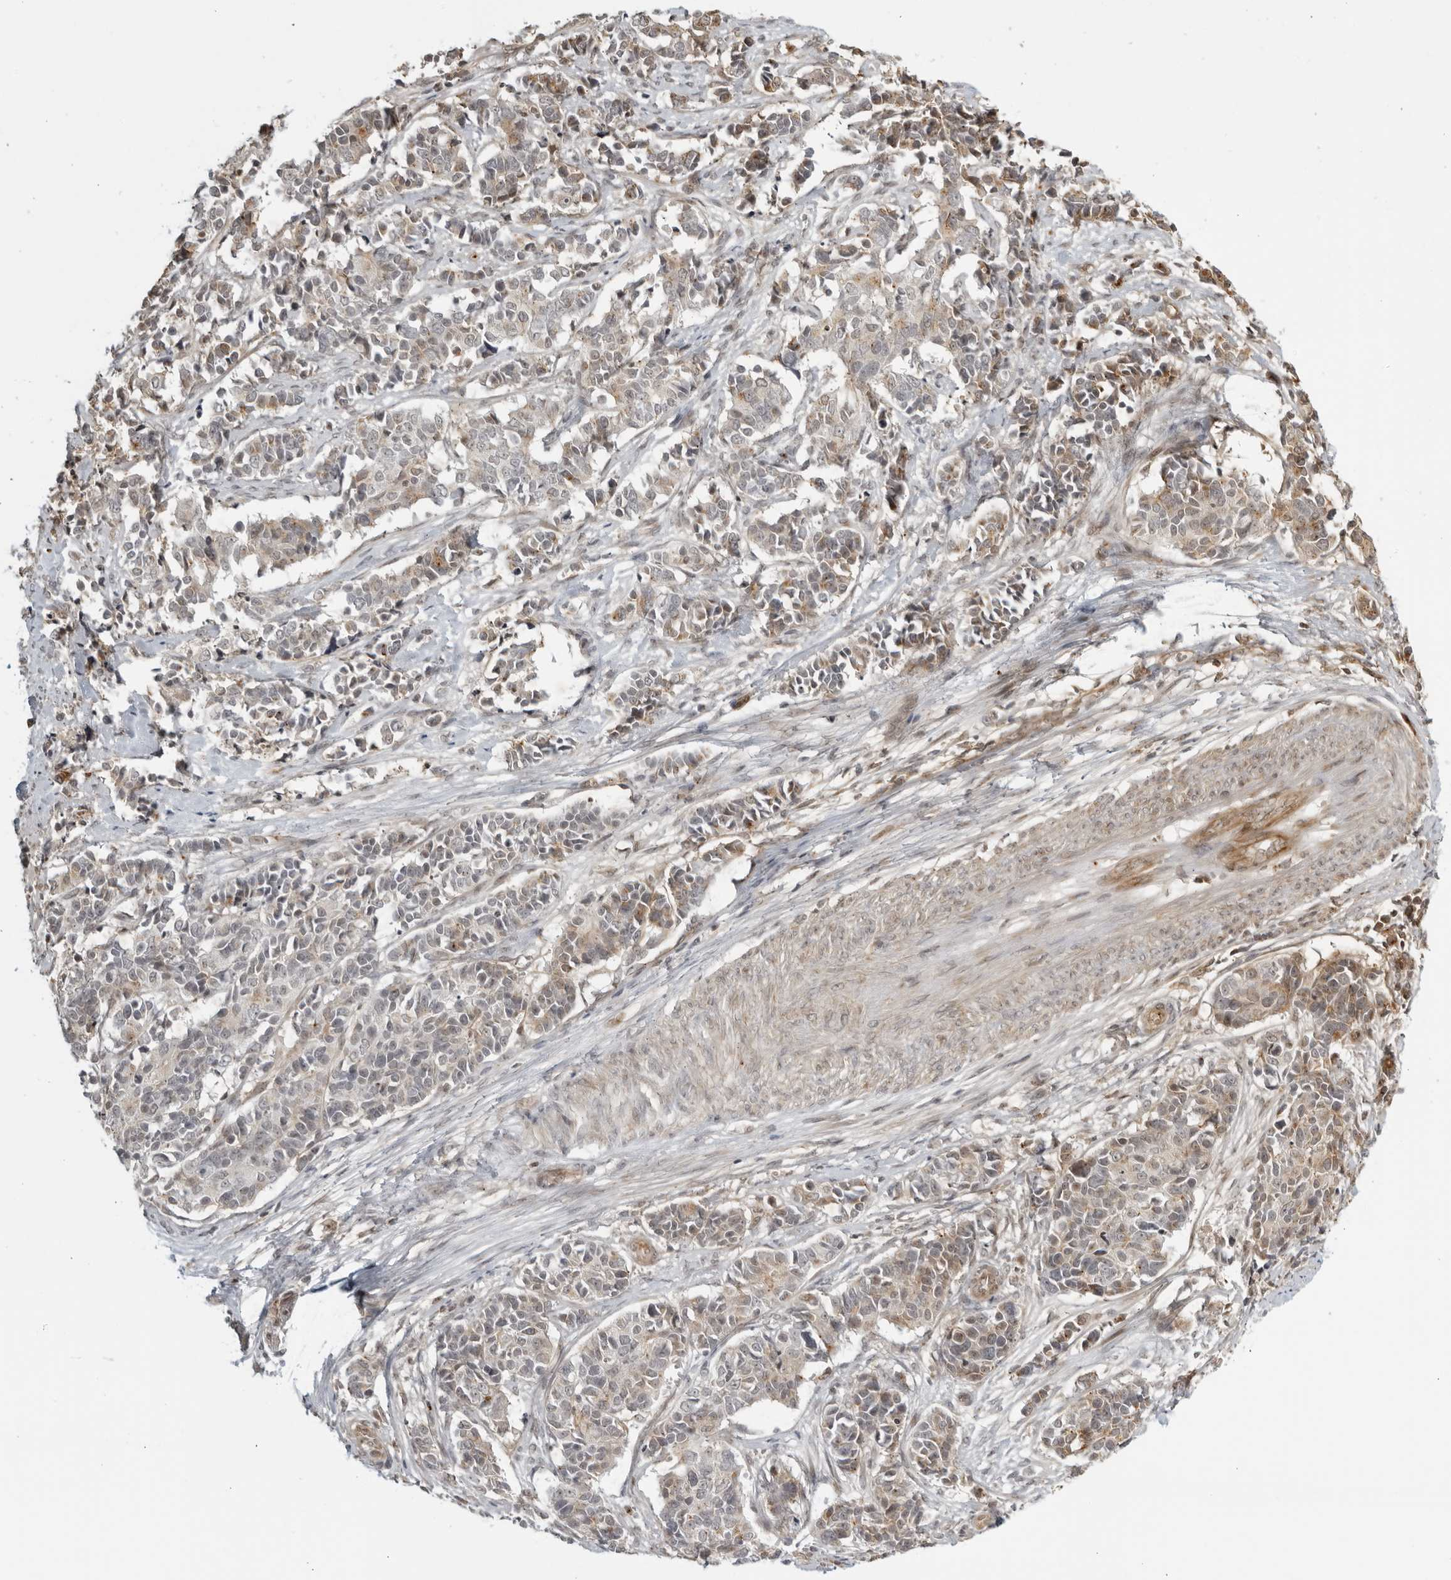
{"staining": {"intensity": "weak", "quantity": "<25%", "location": "cytoplasmic/membranous"}, "tissue": "cervical cancer", "cell_type": "Tumor cells", "image_type": "cancer", "snomed": [{"axis": "morphology", "description": "Normal tissue, NOS"}, {"axis": "morphology", "description": "Squamous cell carcinoma, NOS"}, {"axis": "topography", "description": "Cervix"}], "caption": "This histopathology image is of cervical squamous cell carcinoma stained with IHC to label a protein in brown with the nuclei are counter-stained blue. There is no expression in tumor cells.", "gene": "TCF21", "patient": {"sex": "female", "age": 35}}